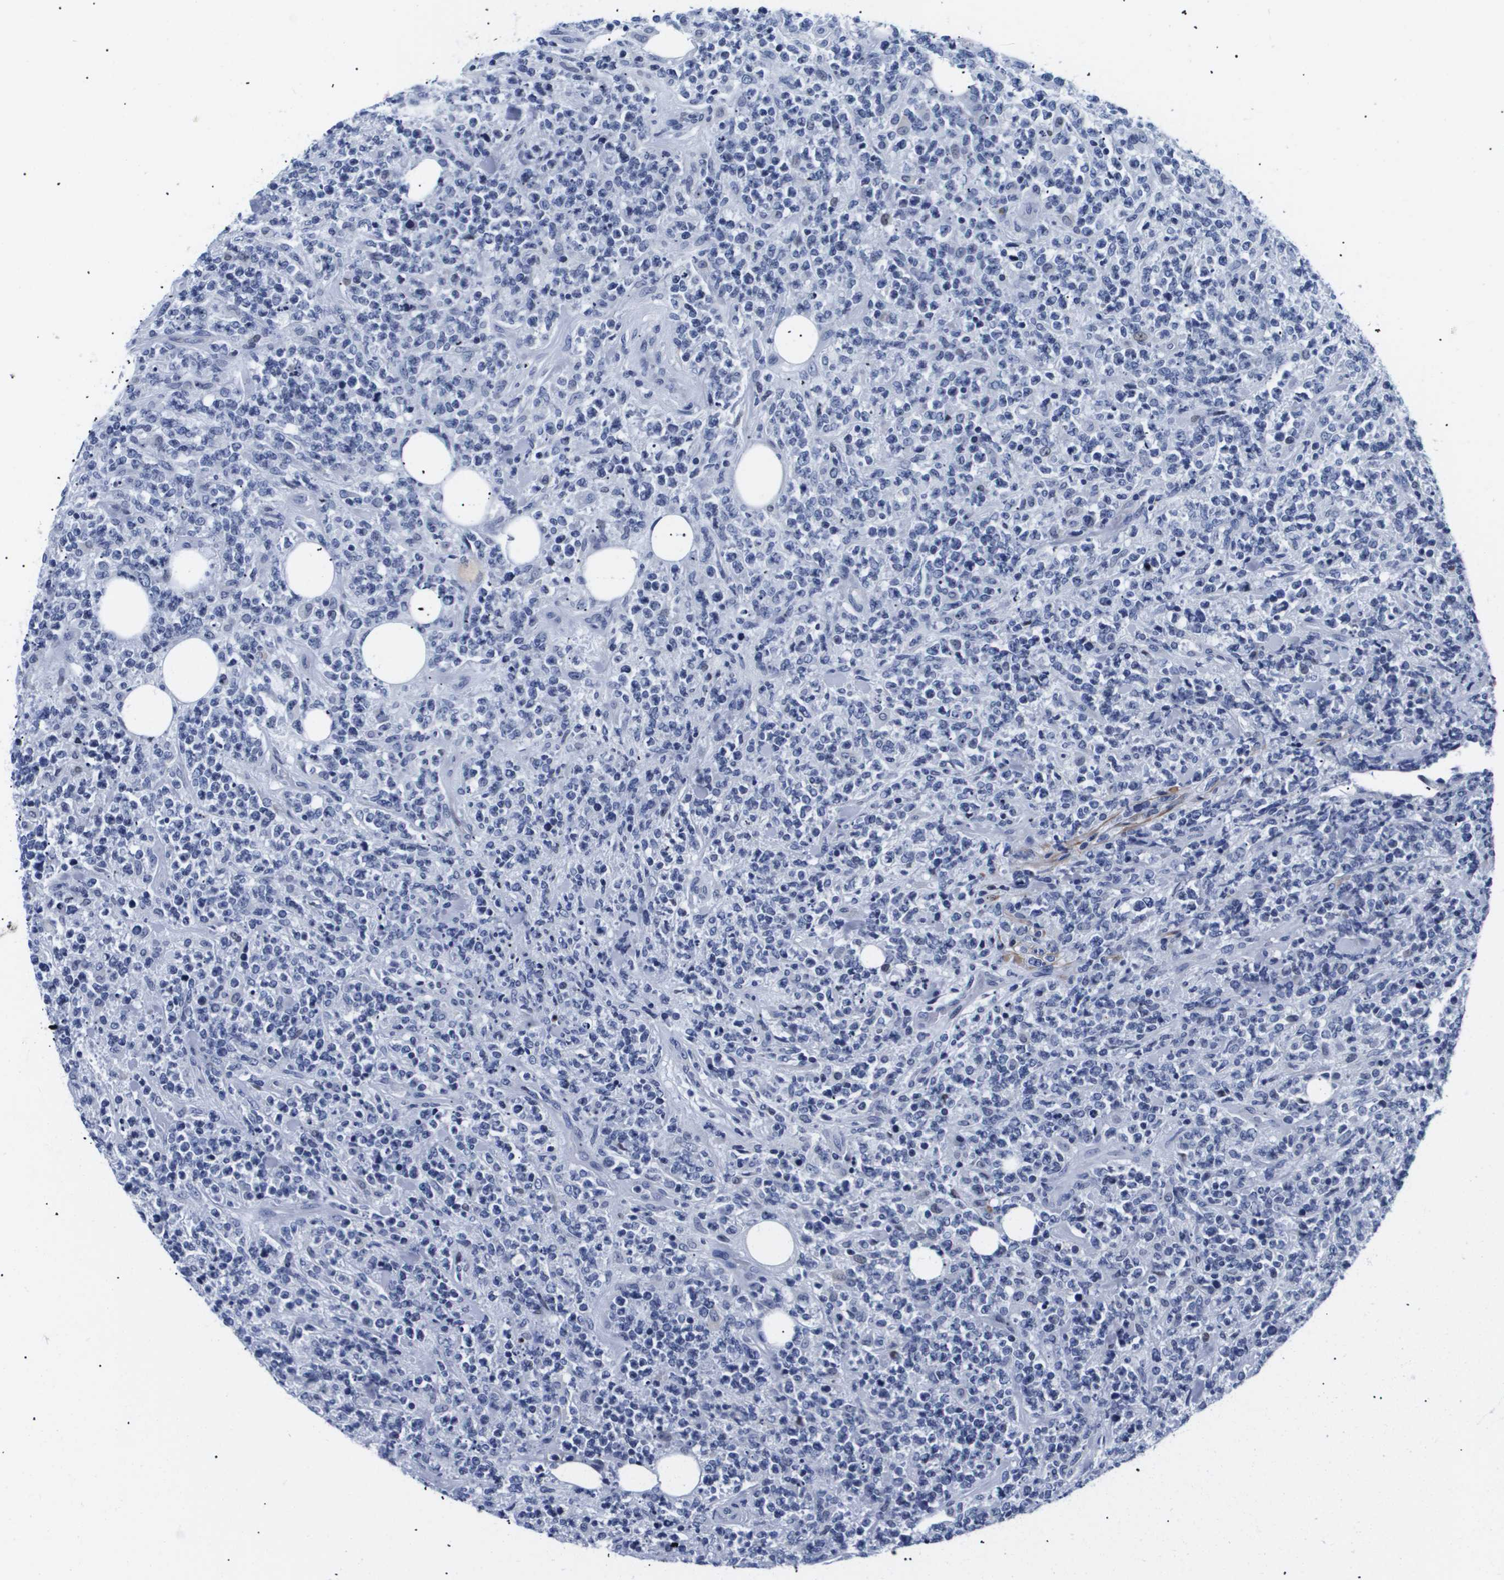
{"staining": {"intensity": "negative", "quantity": "none", "location": "none"}, "tissue": "lymphoma", "cell_type": "Tumor cells", "image_type": "cancer", "snomed": [{"axis": "morphology", "description": "Malignant lymphoma, non-Hodgkin's type, High grade"}, {"axis": "topography", "description": "Soft tissue"}], "caption": "Immunohistochemistry (IHC) histopathology image of human lymphoma stained for a protein (brown), which reveals no staining in tumor cells. (Brightfield microscopy of DAB immunohistochemistry at high magnification).", "gene": "SHD", "patient": {"sex": "male", "age": 18}}